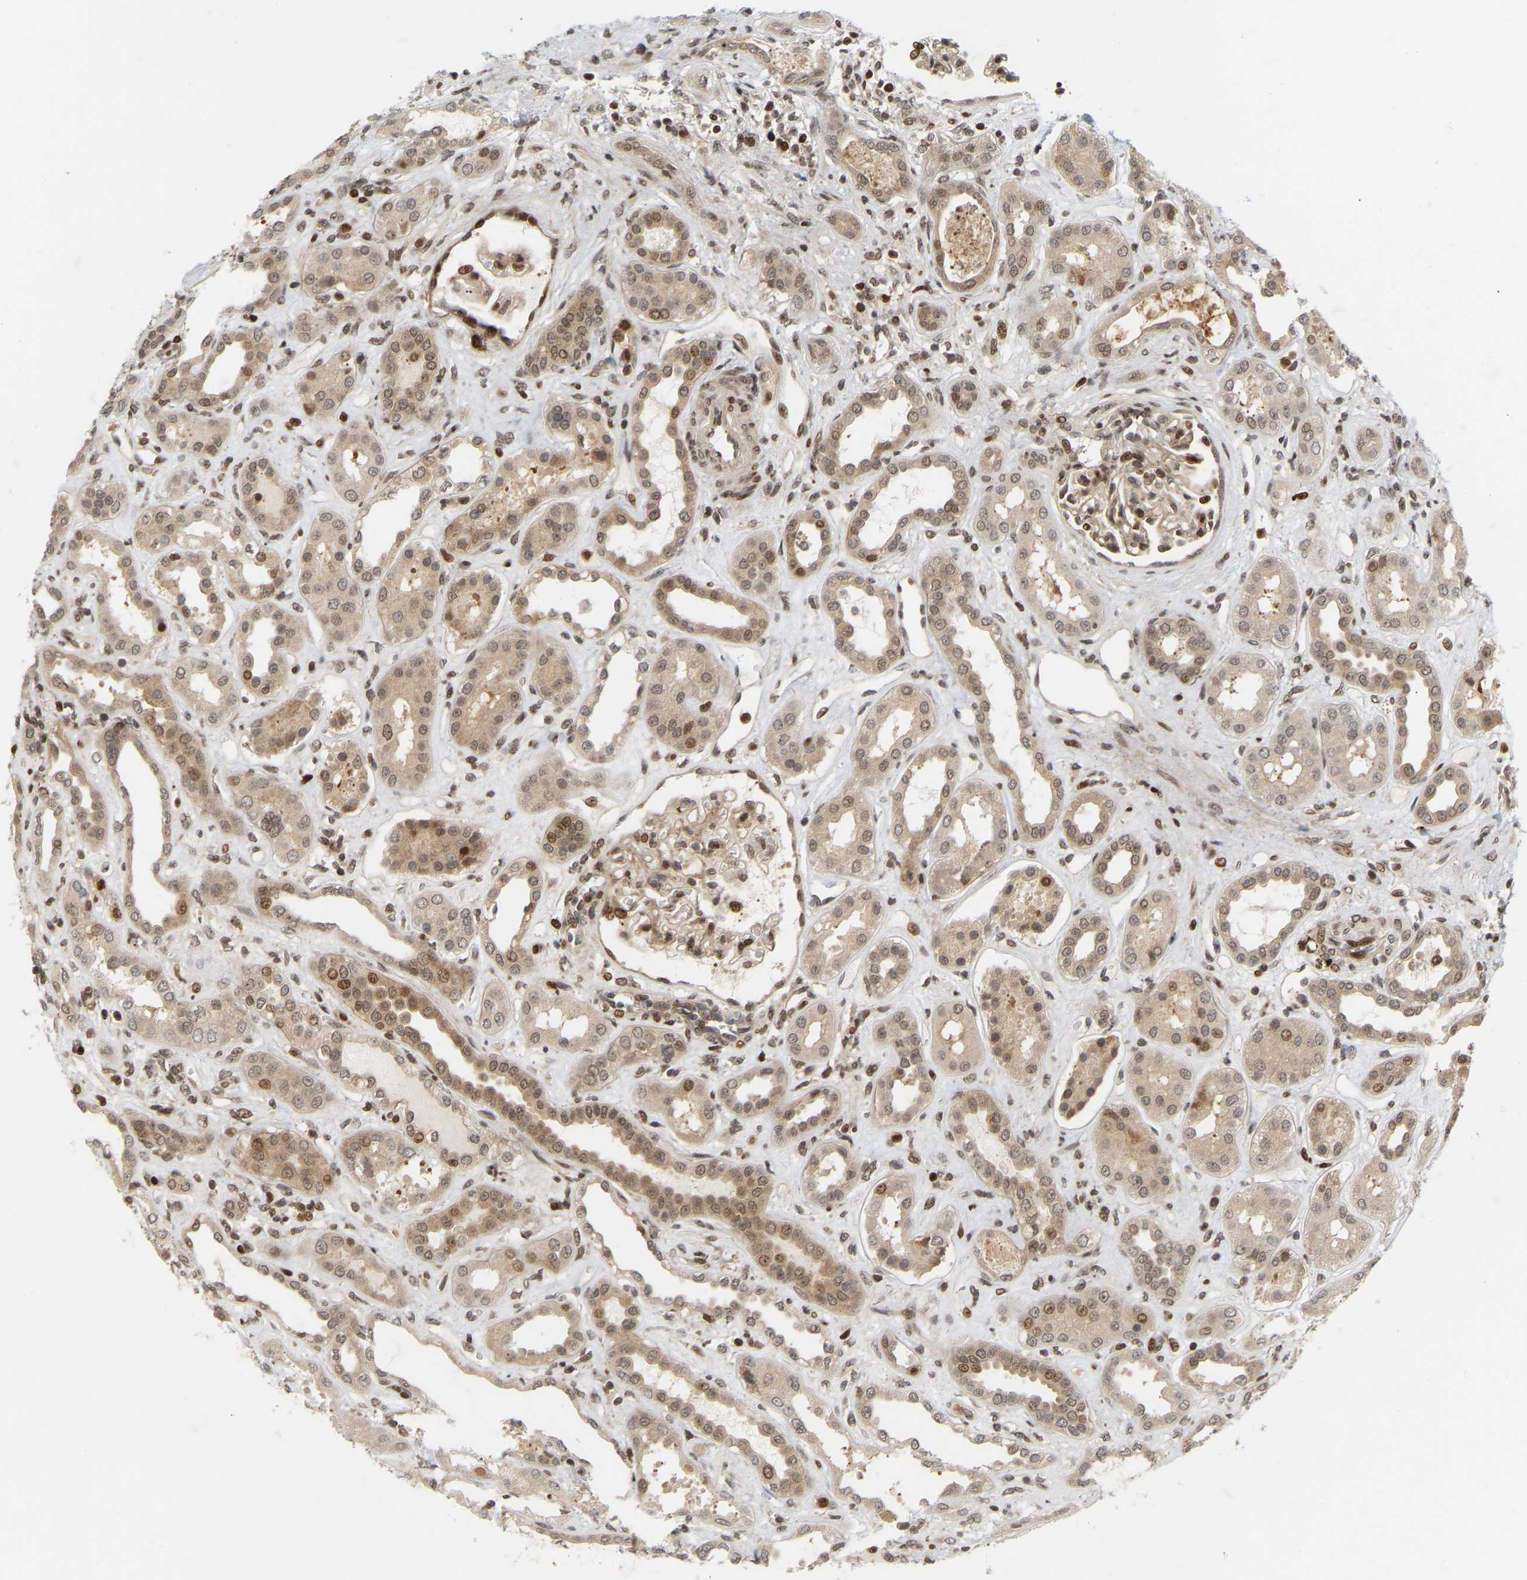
{"staining": {"intensity": "moderate", "quantity": "25%-75%", "location": "cytoplasmic/membranous,nuclear"}, "tissue": "kidney", "cell_type": "Cells in glomeruli", "image_type": "normal", "snomed": [{"axis": "morphology", "description": "Normal tissue, NOS"}, {"axis": "topography", "description": "Kidney"}], "caption": "The immunohistochemical stain highlights moderate cytoplasmic/membranous,nuclear positivity in cells in glomeruli of unremarkable kidney. The protein of interest is shown in brown color, while the nuclei are stained blue.", "gene": "NFE2L2", "patient": {"sex": "male", "age": 59}}